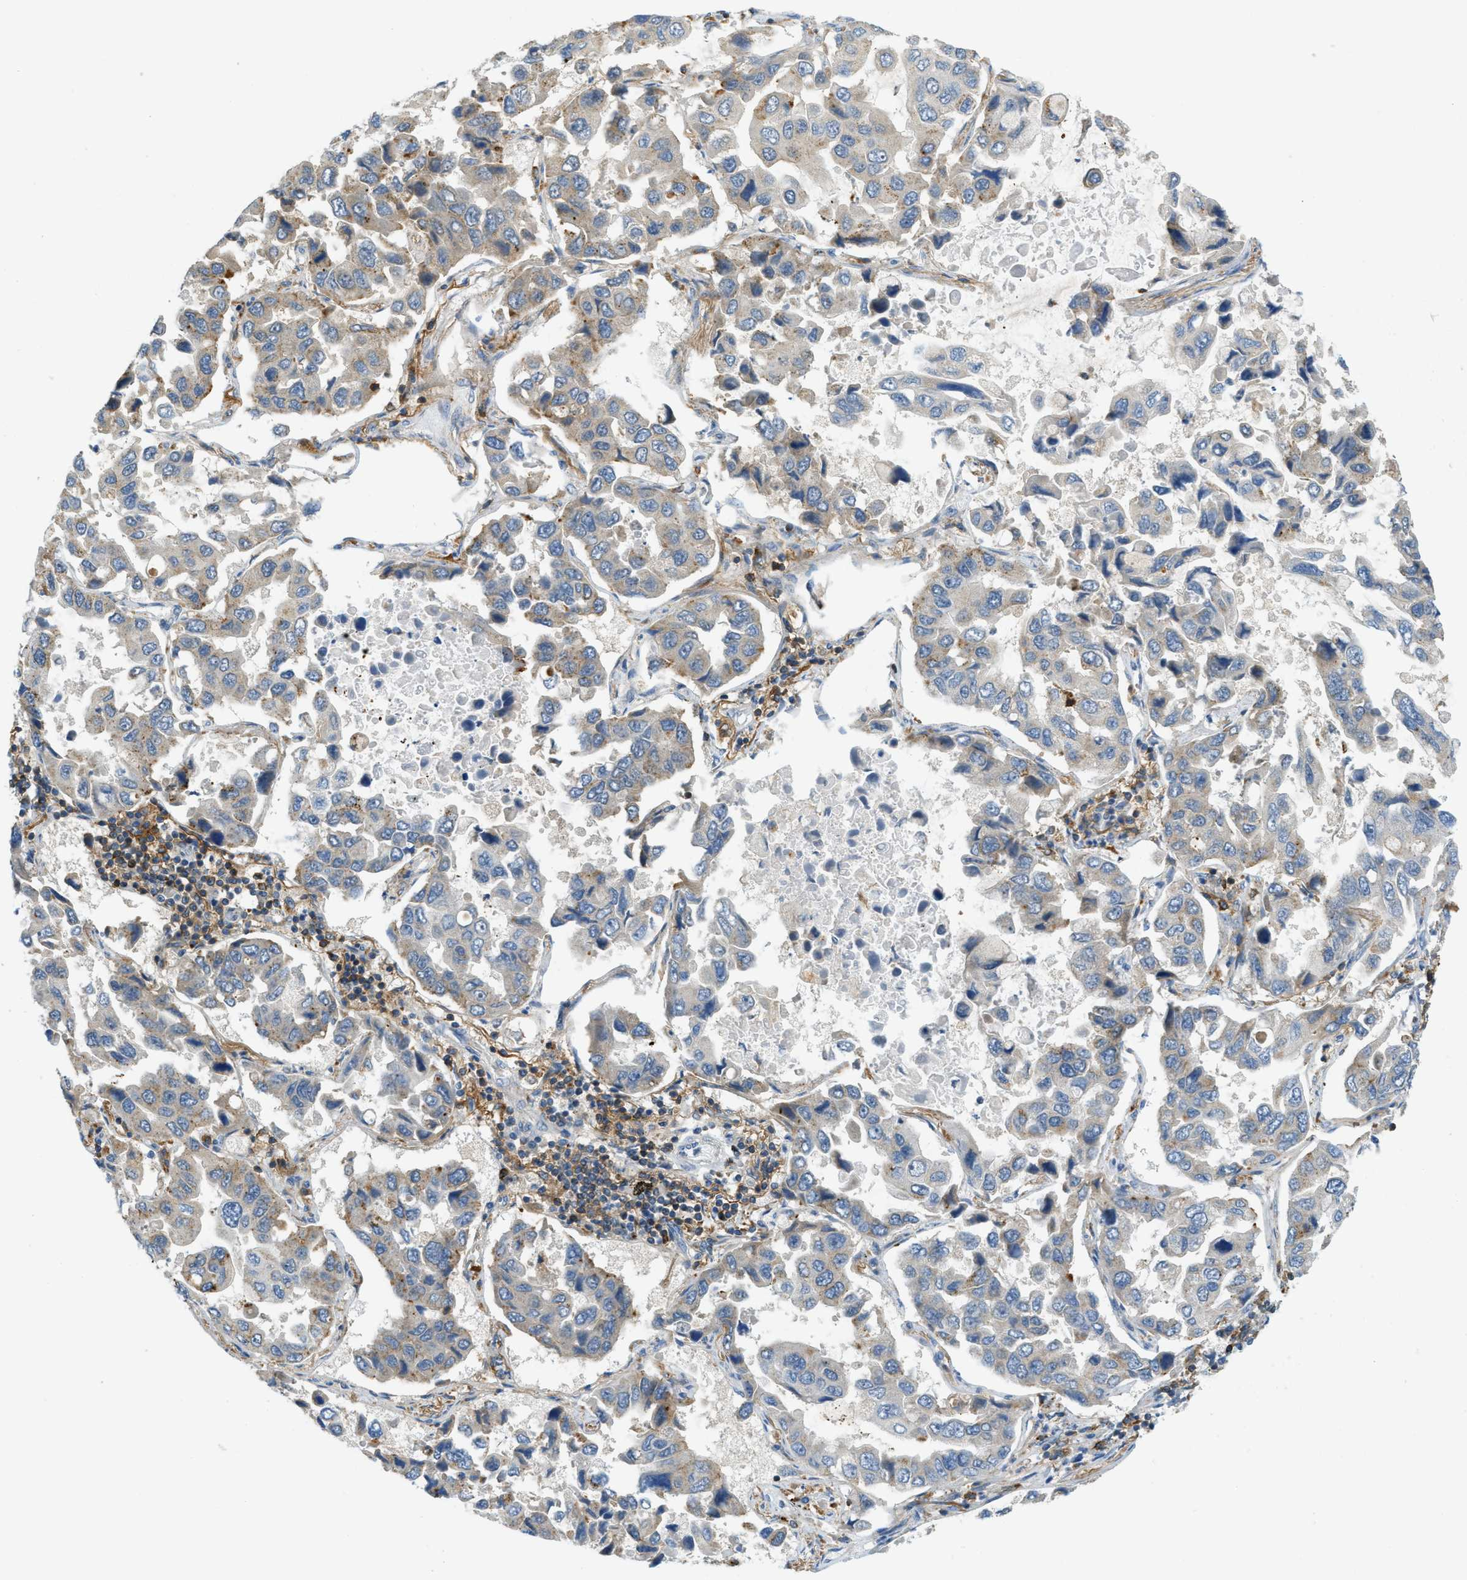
{"staining": {"intensity": "moderate", "quantity": "<25%", "location": "cytoplasmic/membranous"}, "tissue": "lung cancer", "cell_type": "Tumor cells", "image_type": "cancer", "snomed": [{"axis": "morphology", "description": "Adenocarcinoma, NOS"}, {"axis": "topography", "description": "Lung"}], "caption": "The histopathology image displays a brown stain indicating the presence of a protein in the cytoplasmic/membranous of tumor cells in adenocarcinoma (lung).", "gene": "PLBD2", "patient": {"sex": "male", "age": 64}}